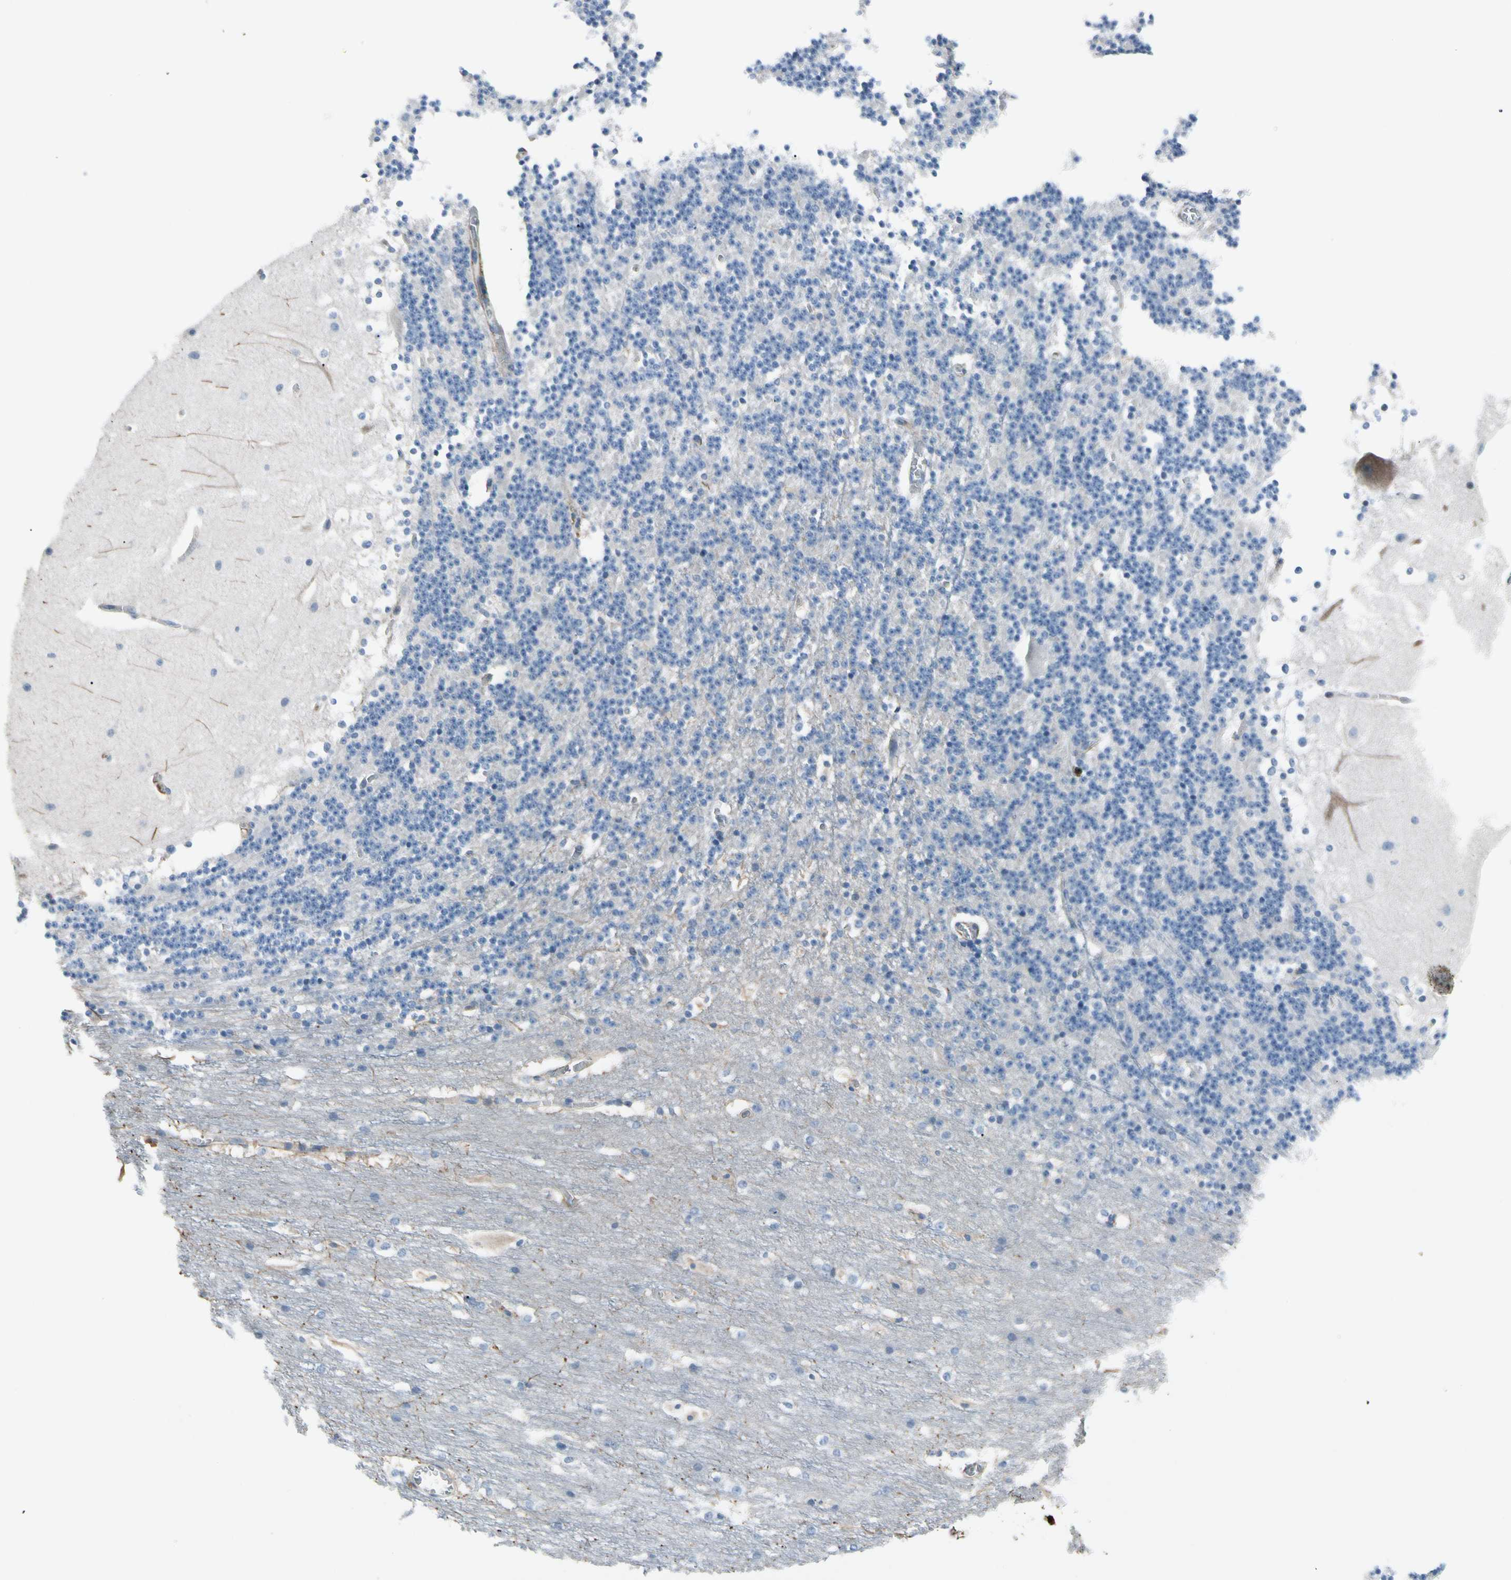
{"staining": {"intensity": "negative", "quantity": "none", "location": "none"}, "tissue": "cerebellum", "cell_type": "Cells in granular layer", "image_type": "normal", "snomed": [{"axis": "morphology", "description": "Normal tissue, NOS"}, {"axis": "topography", "description": "Cerebellum"}], "caption": "Immunohistochemistry (IHC) micrograph of benign human cerebellum stained for a protein (brown), which shows no staining in cells in granular layer.", "gene": "PIGR", "patient": {"sex": "female", "age": 19}}